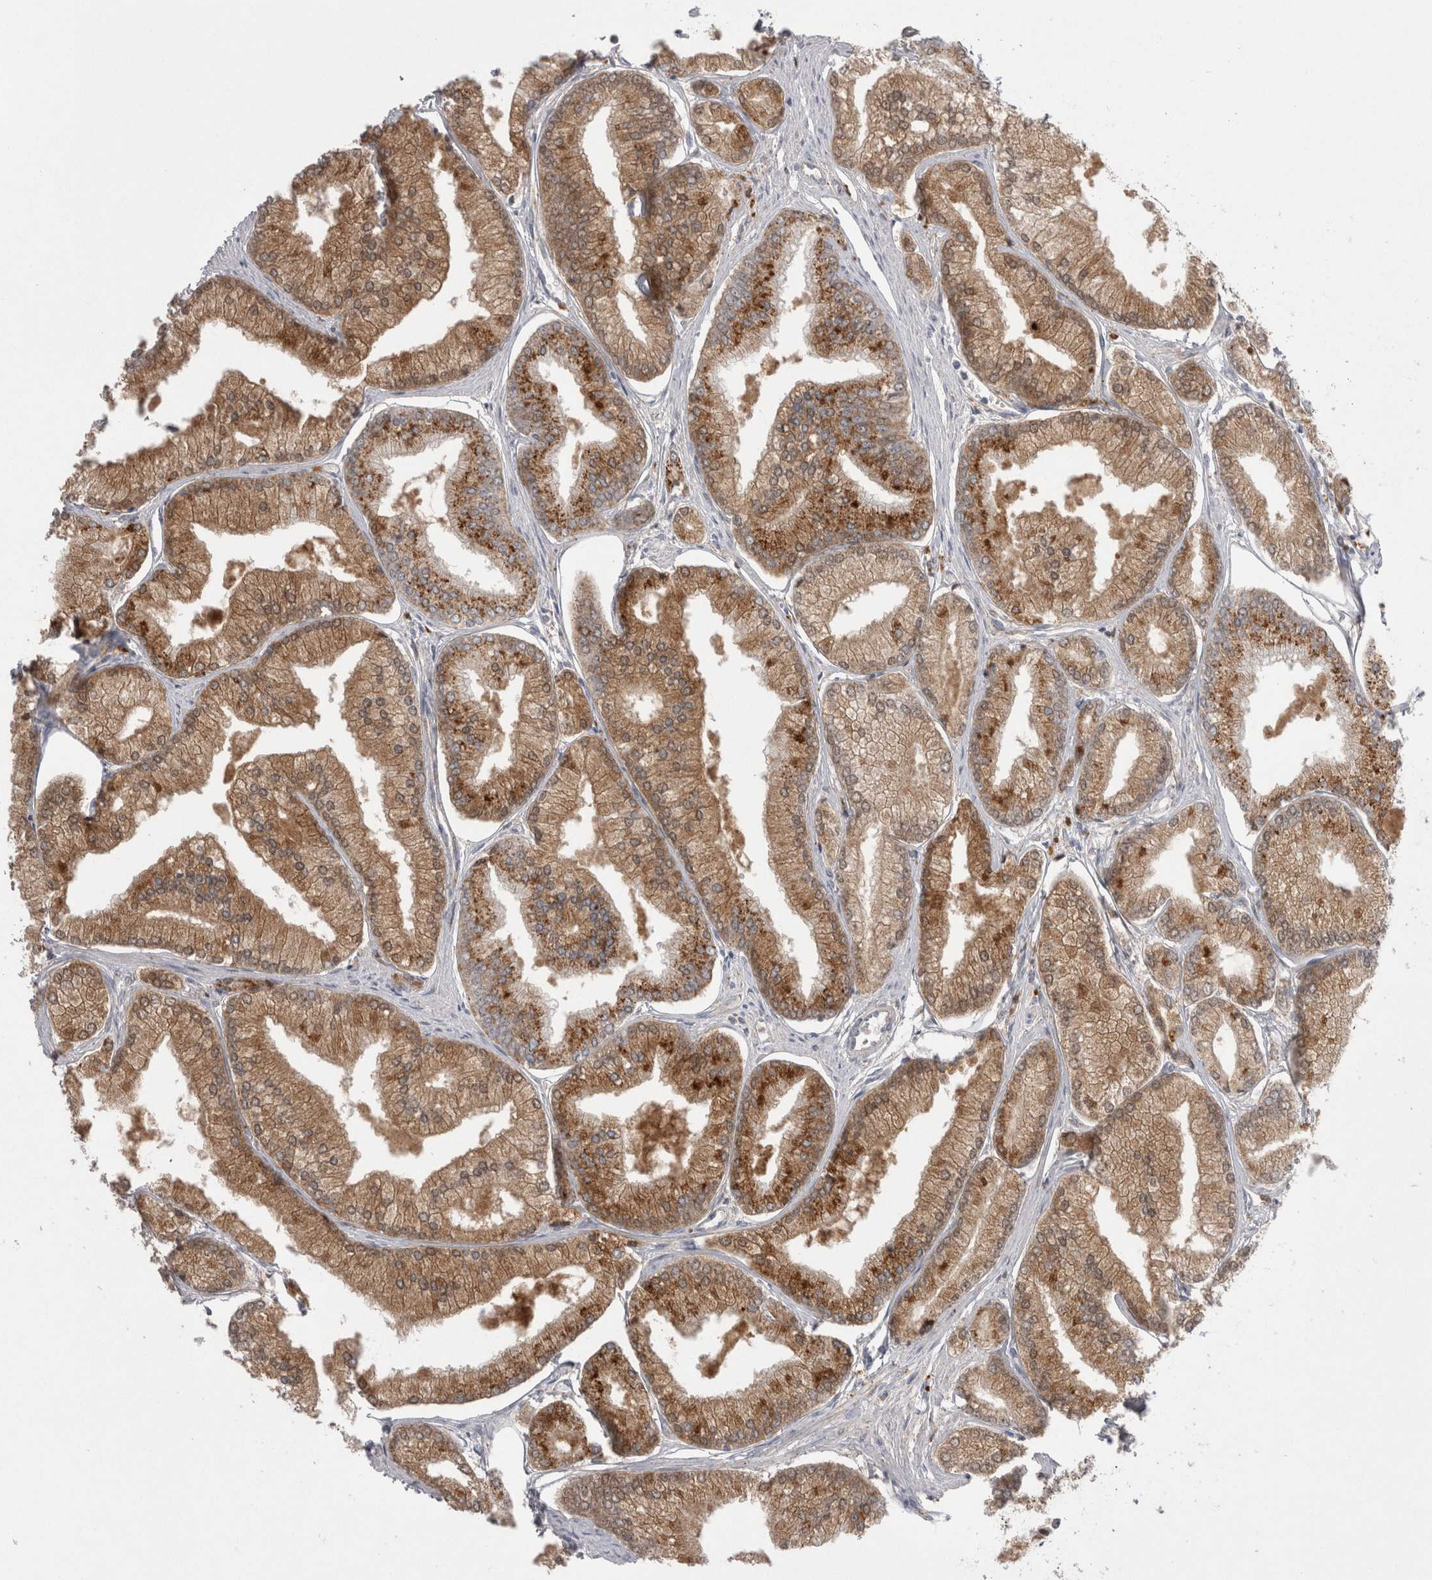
{"staining": {"intensity": "moderate", "quantity": ">75%", "location": "cytoplasmic/membranous"}, "tissue": "prostate cancer", "cell_type": "Tumor cells", "image_type": "cancer", "snomed": [{"axis": "morphology", "description": "Adenocarcinoma, Low grade"}, {"axis": "topography", "description": "Prostate"}], "caption": "Prostate adenocarcinoma (low-grade) stained with a protein marker exhibits moderate staining in tumor cells.", "gene": "EPDR1", "patient": {"sex": "male", "age": 52}}